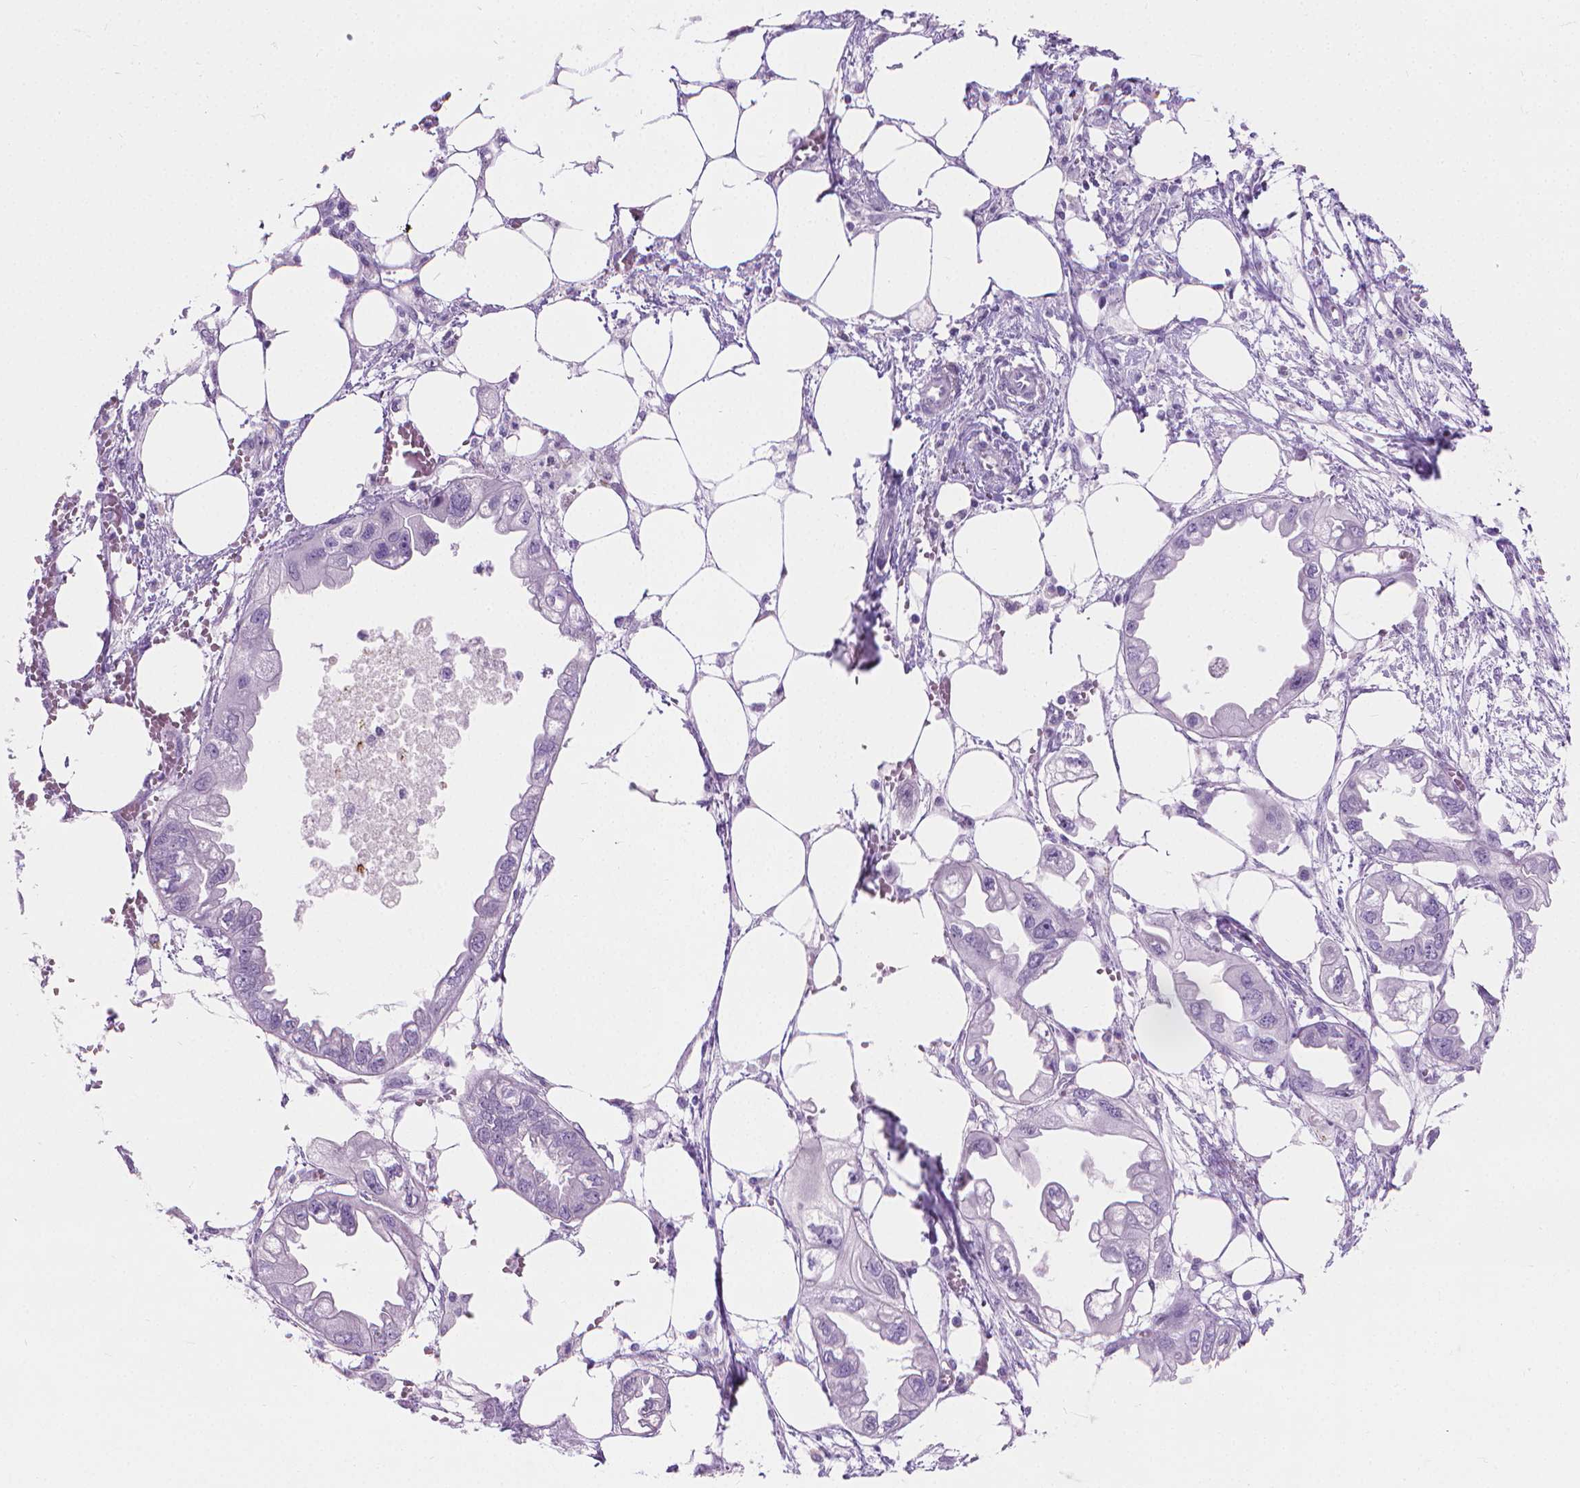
{"staining": {"intensity": "negative", "quantity": "none", "location": "none"}, "tissue": "endometrial cancer", "cell_type": "Tumor cells", "image_type": "cancer", "snomed": [{"axis": "morphology", "description": "Adenocarcinoma, NOS"}, {"axis": "morphology", "description": "Adenocarcinoma, metastatic, NOS"}, {"axis": "topography", "description": "Adipose tissue"}, {"axis": "topography", "description": "Endometrium"}], "caption": "Photomicrograph shows no significant protein expression in tumor cells of endometrial adenocarcinoma.", "gene": "CFAP52", "patient": {"sex": "female", "age": 67}}